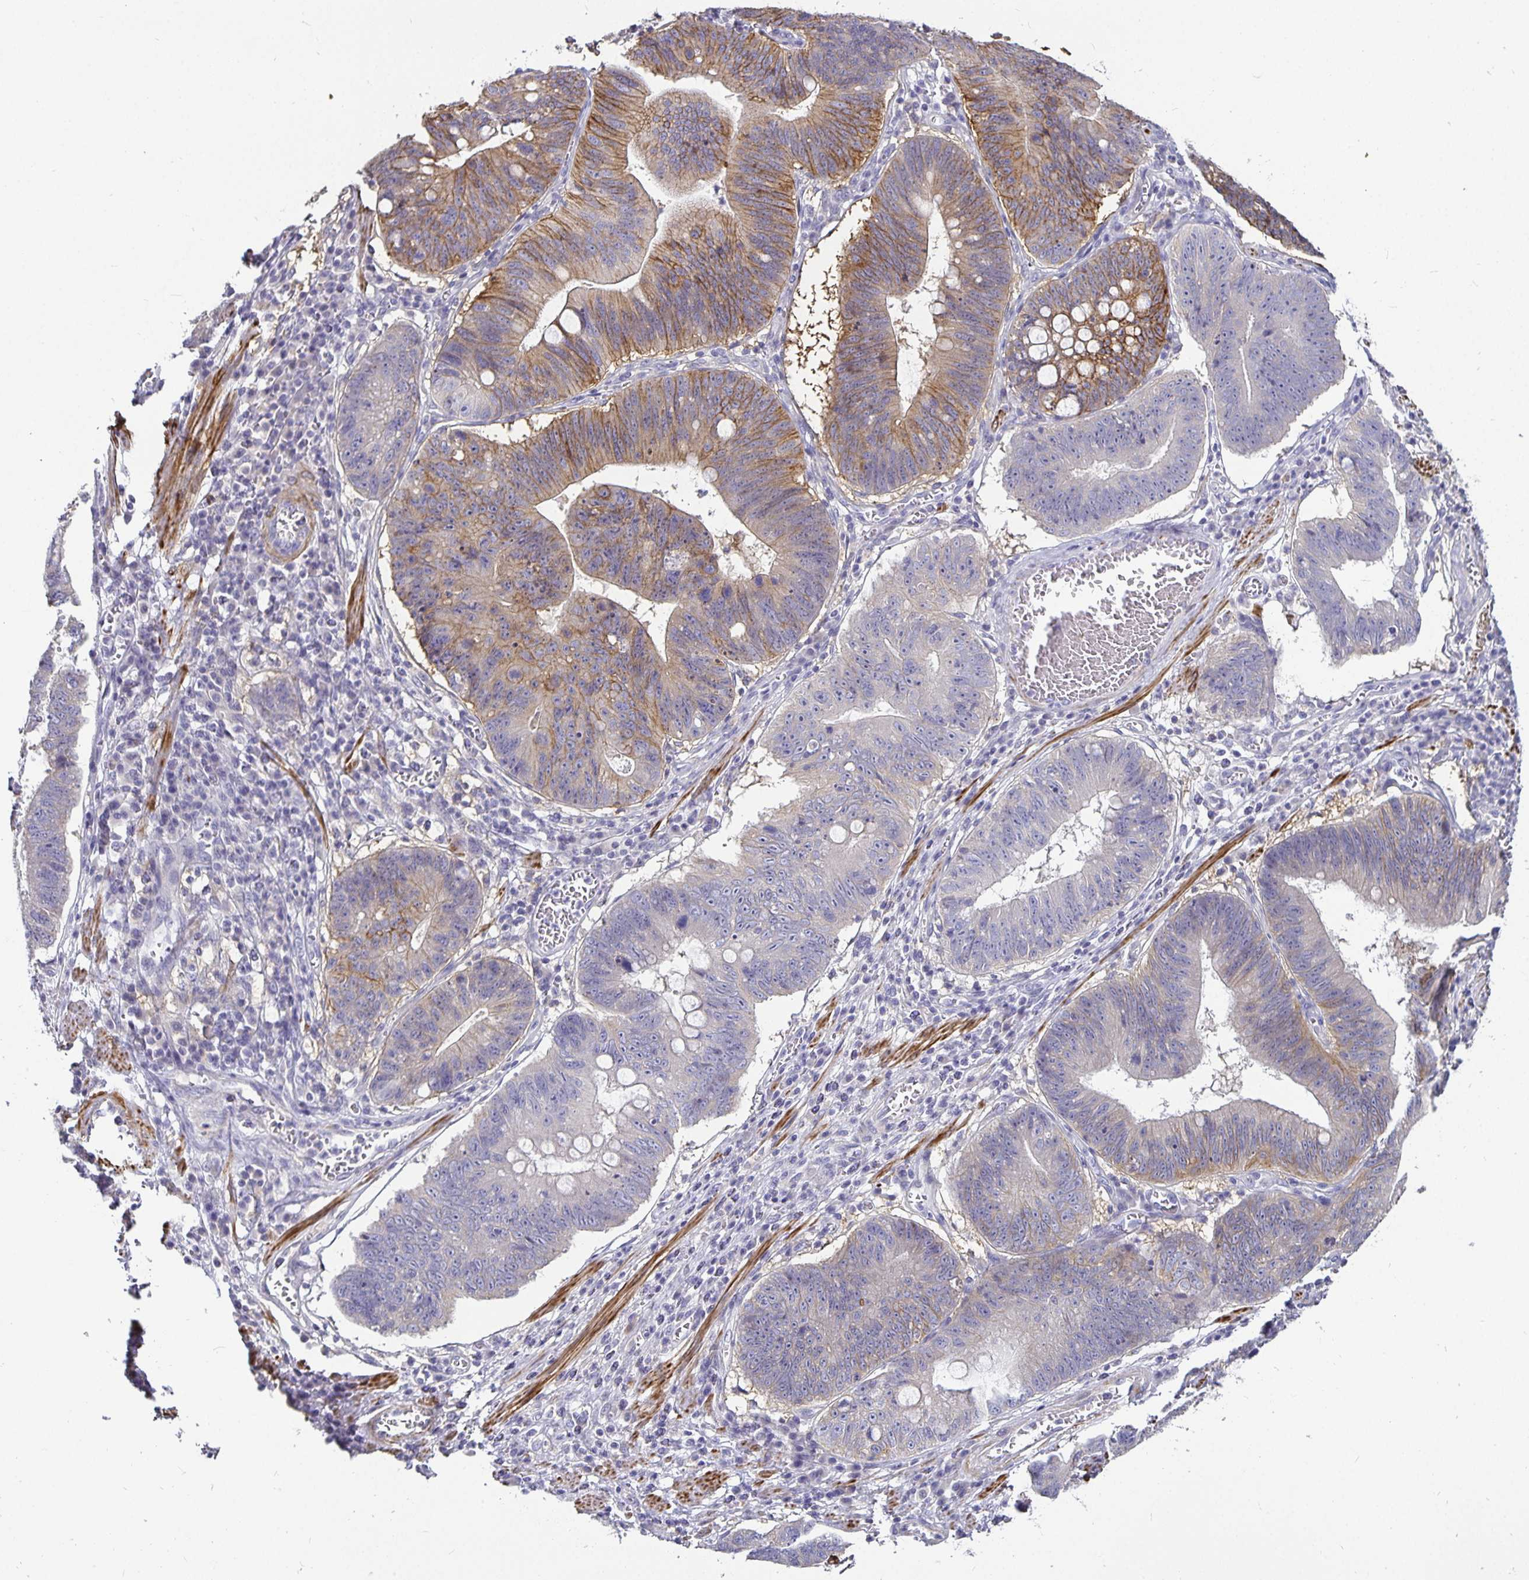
{"staining": {"intensity": "moderate", "quantity": "25%-75%", "location": "cytoplasmic/membranous"}, "tissue": "stomach cancer", "cell_type": "Tumor cells", "image_type": "cancer", "snomed": [{"axis": "morphology", "description": "Adenocarcinoma, NOS"}, {"axis": "topography", "description": "Stomach"}], "caption": "Tumor cells reveal medium levels of moderate cytoplasmic/membranous expression in approximately 25%-75% of cells in human adenocarcinoma (stomach). The protein is shown in brown color, while the nuclei are stained blue.", "gene": "CA12", "patient": {"sex": "male", "age": 59}}